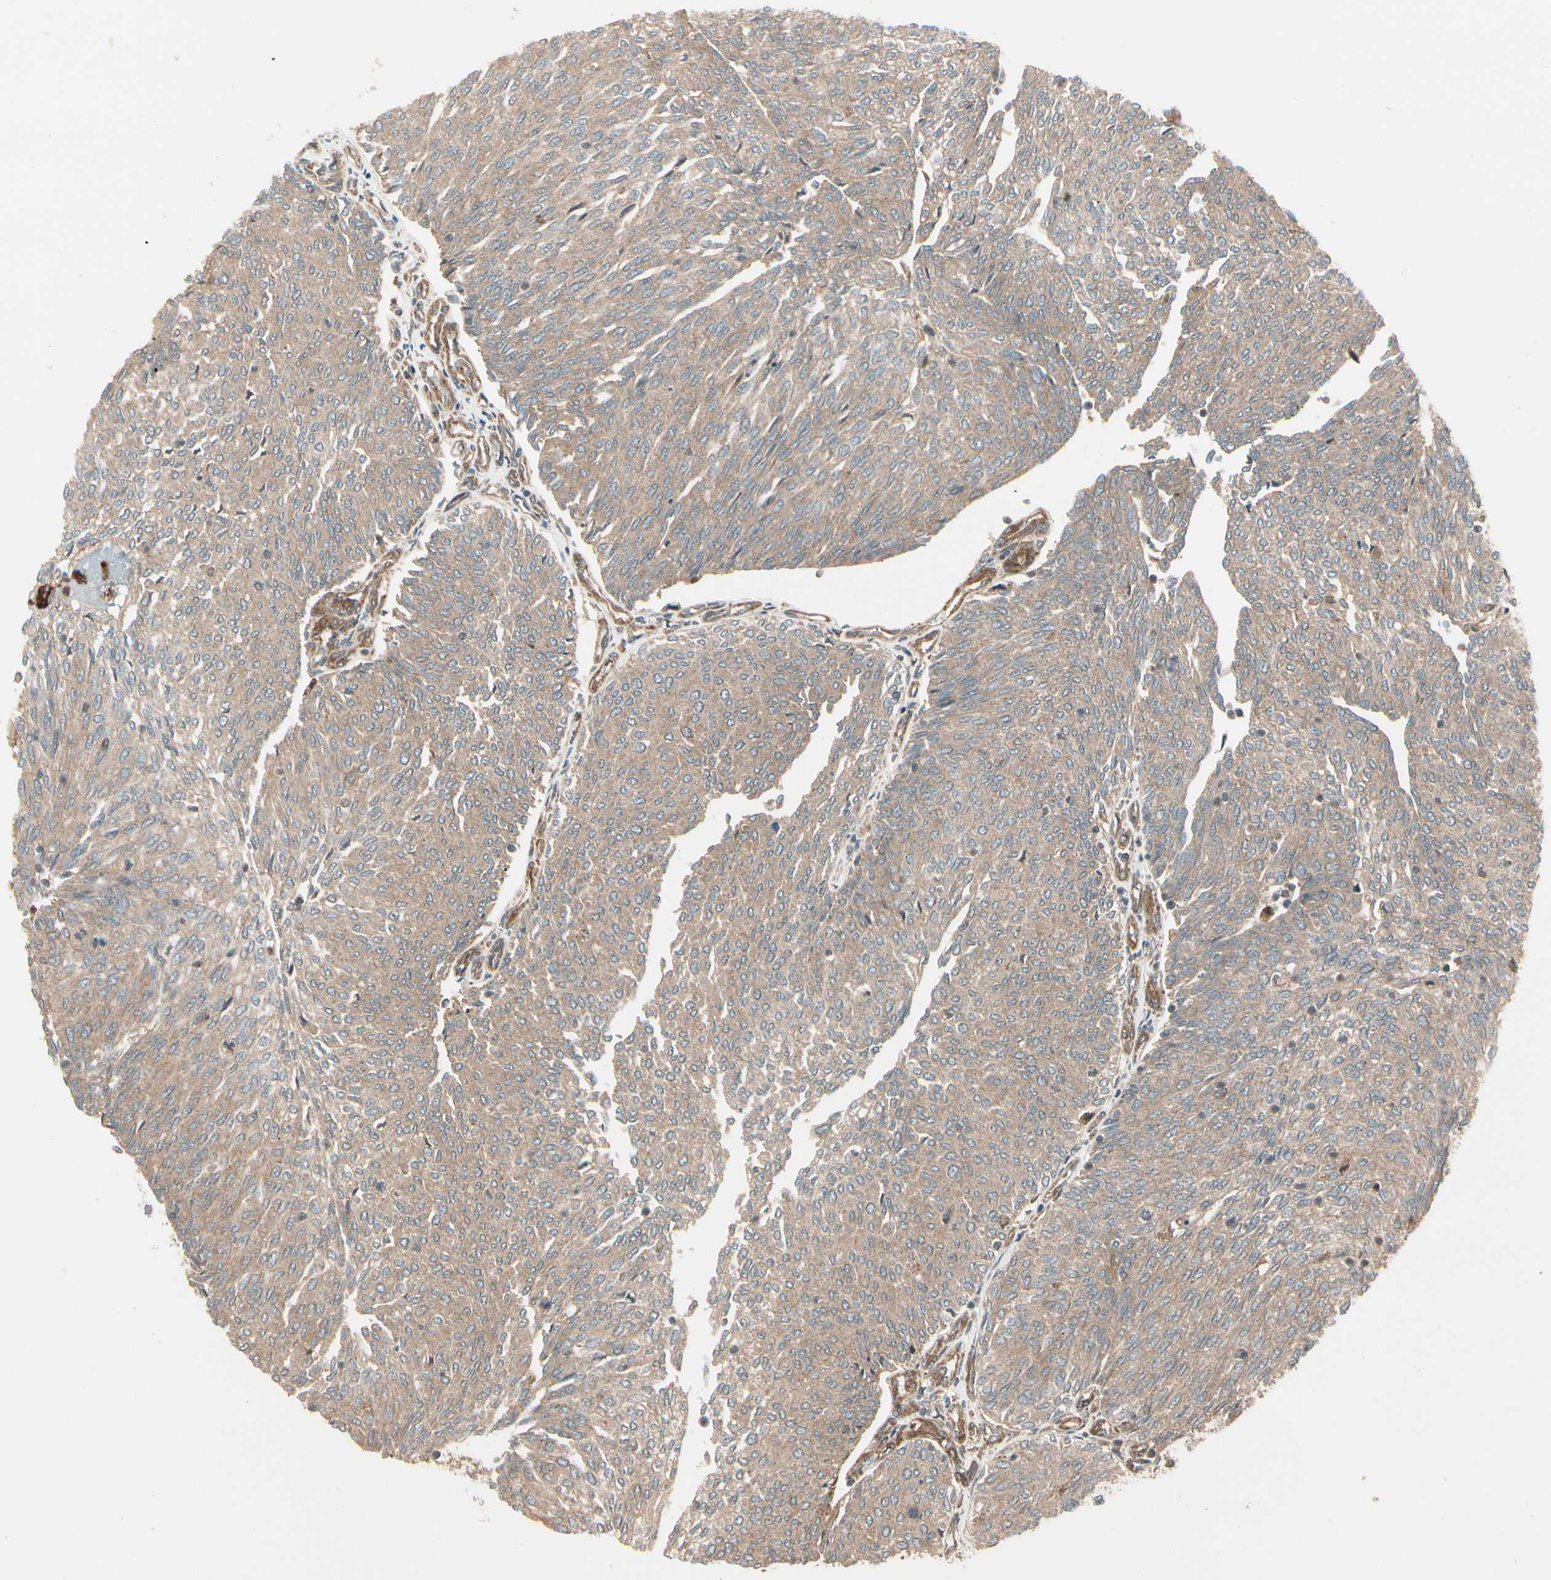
{"staining": {"intensity": "weak", "quantity": ">75%", "location": "cytoplasmic/membranous"}, "tissue": "urothelial cancer", "cell_type": "Tumor cells", "image_type": "cancer", "snomed": [{"axis": "morphology", "description": "Urothelial carcinoma, Low grade"}, {"axis": "topography", "description": "Urinary bladder"}], "caption": "There is low levels of weak cytoplasmic/membranous positivity in tumor cells of urothelial cancer, as demonstrated by immunohistochemical staining (brown color).", "gene": "FKBP15", "patient": {"sex": "female", "age": 79}}